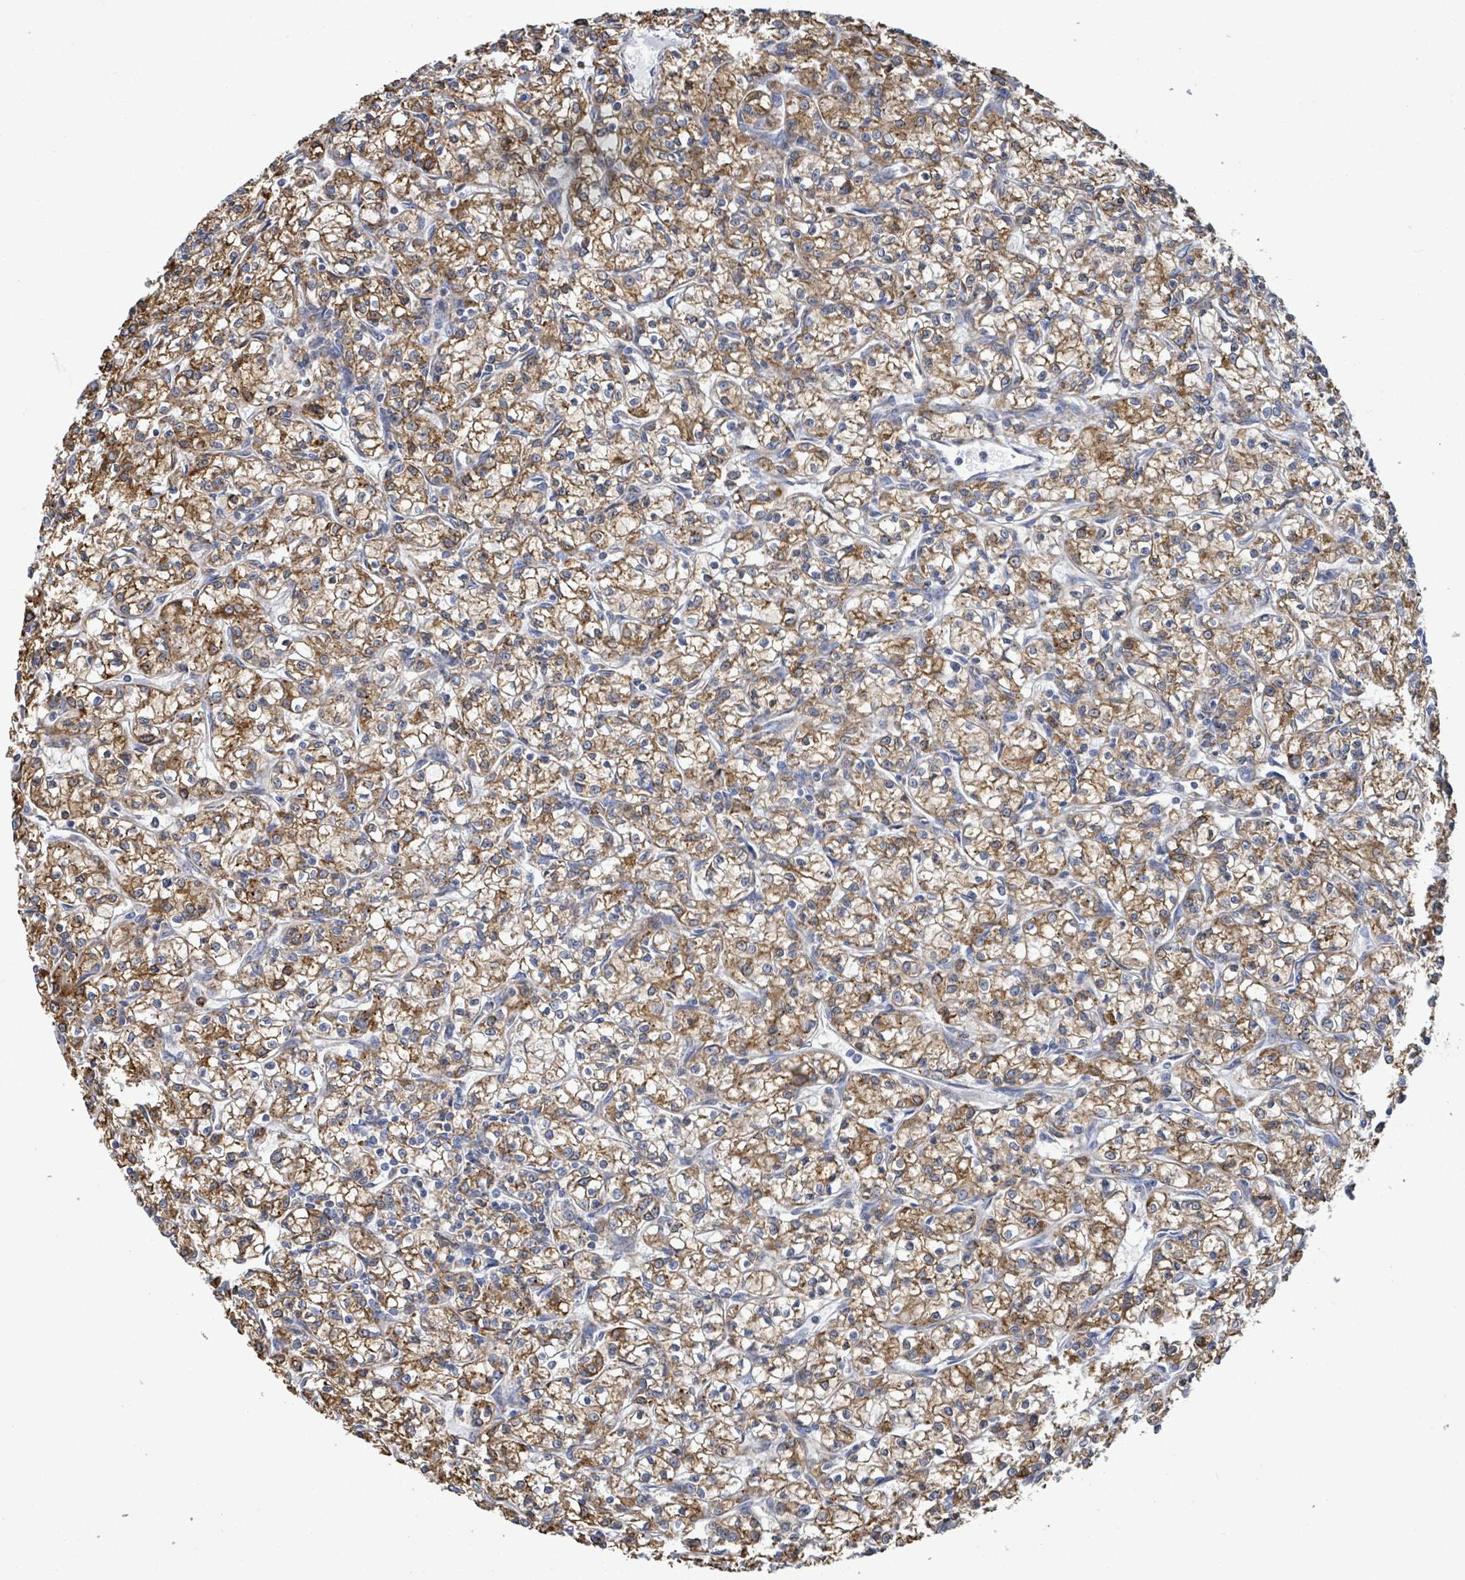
{"staining": {"intensity": "moderate", "quantity": ">75%", "location": "cytoplasmic/membranous"}, "tissue": "renal cancer", "cell_type": "Tumor cells", "image_type": "cancer", "snomed": [{"axis": "morphology", "description": "Adenocarcinoma, NOS"}, {"axis": "topography", "description": "Kidney"}], "caption": "This is a micrograph of immunohistochemistry staining of adenocarcinoma (renal), which shows moderate positivity in the cytoplasmic/membranous of tumor cells.", "gene": "RFPL4A", "patient": {"sex": "female", "age": 59}}